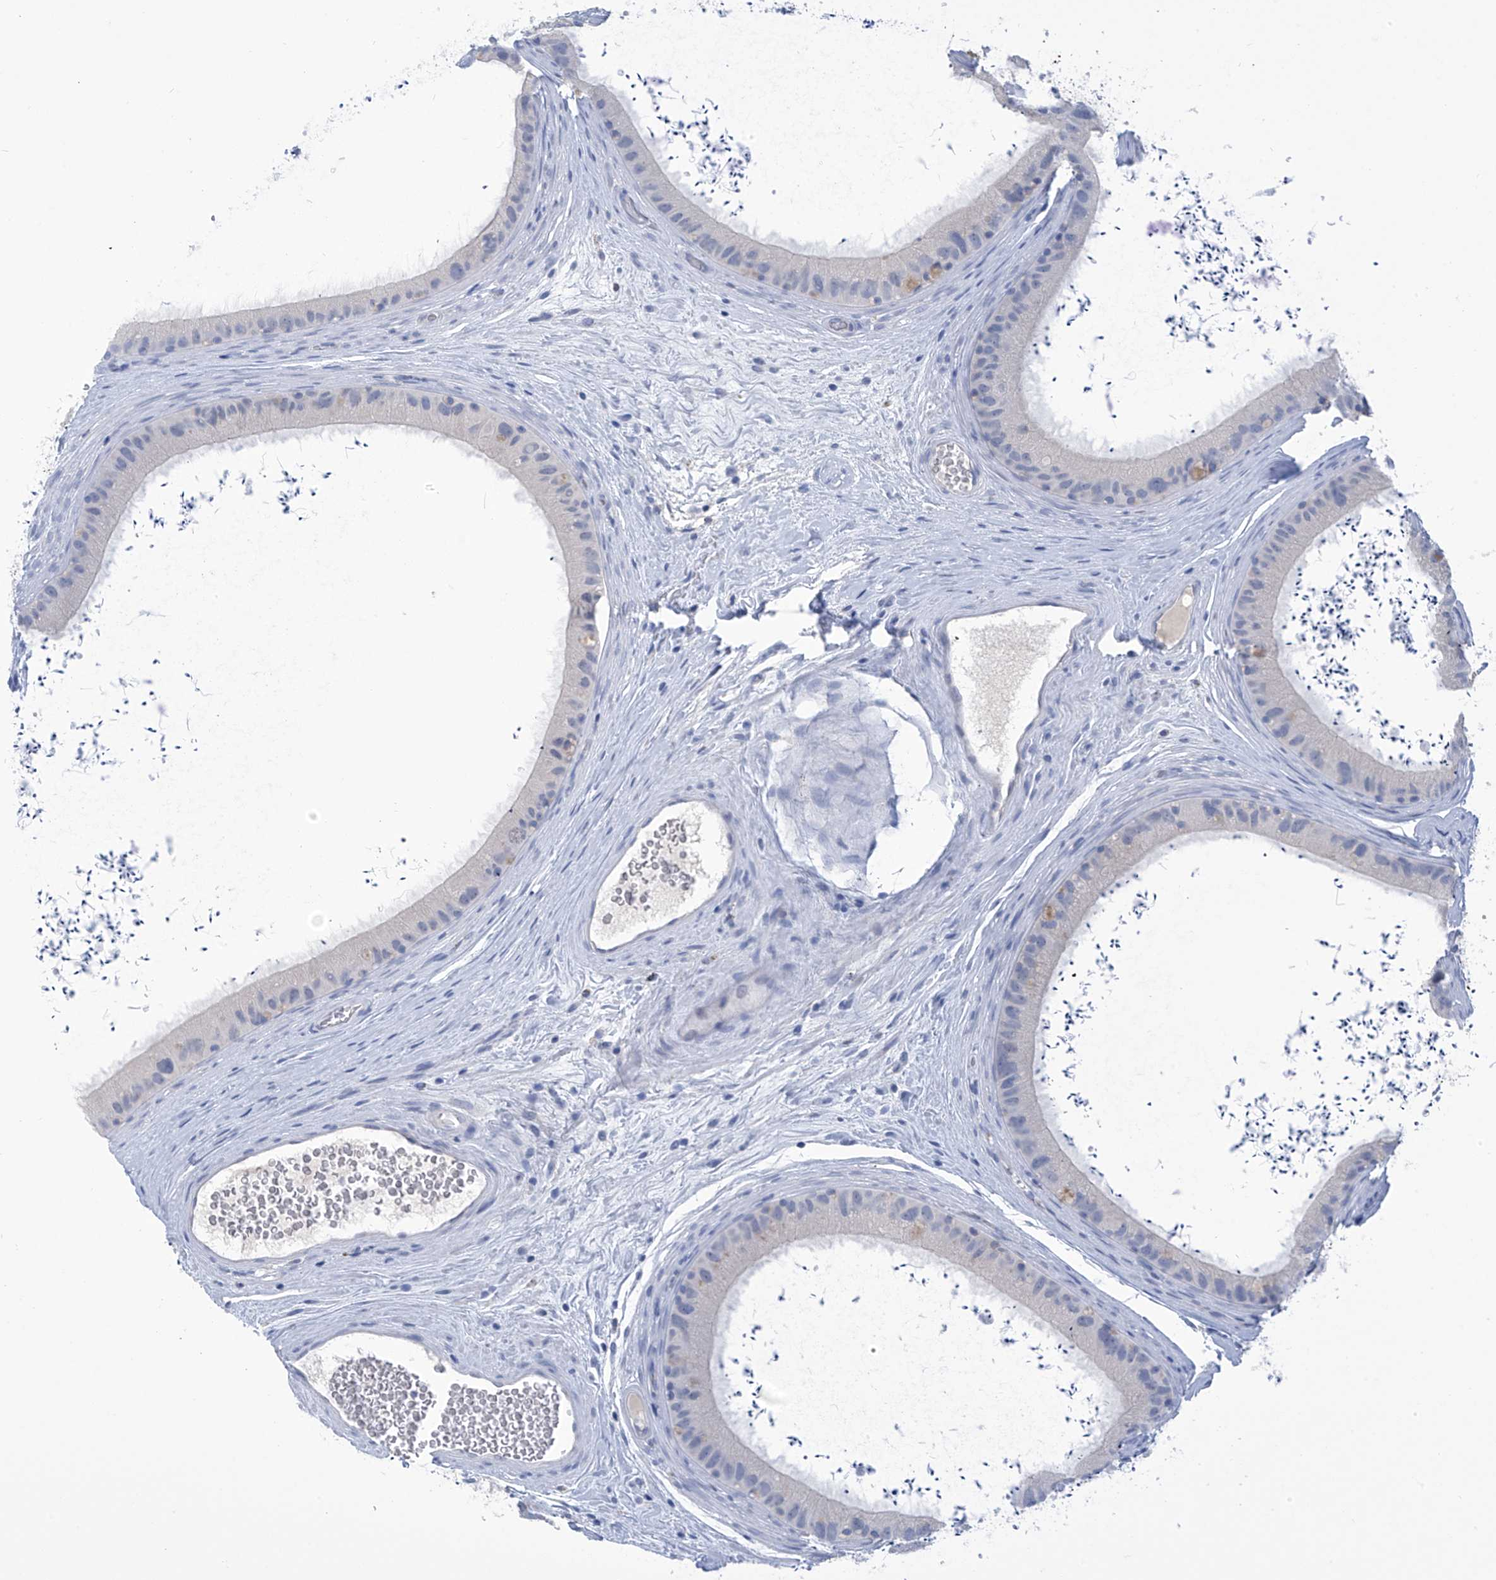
{"staining": {"intensity": "moderate", "quantity": "<25%", "location": "cytoplasmic/membranous"}, "tissue": "epididymis", "cell_type": "Glandular cells", "image_type": "normal", "snomed": [{"axis": "morphology", "description": "Normal tissue, NOS"}, {"axis": "topography", "description": "Epididymis, spermatic cord, NOS"}], "caption": "Glandular cells exhibit low levels of moderate cytoplasmic/membranous expression in about <25% of cells in benign epididymis. (DAB IHC, brown staining for protein, blue staining for nuclei).", "gene": "IBA57", "patient": {"sex": "male", "age": 50}}